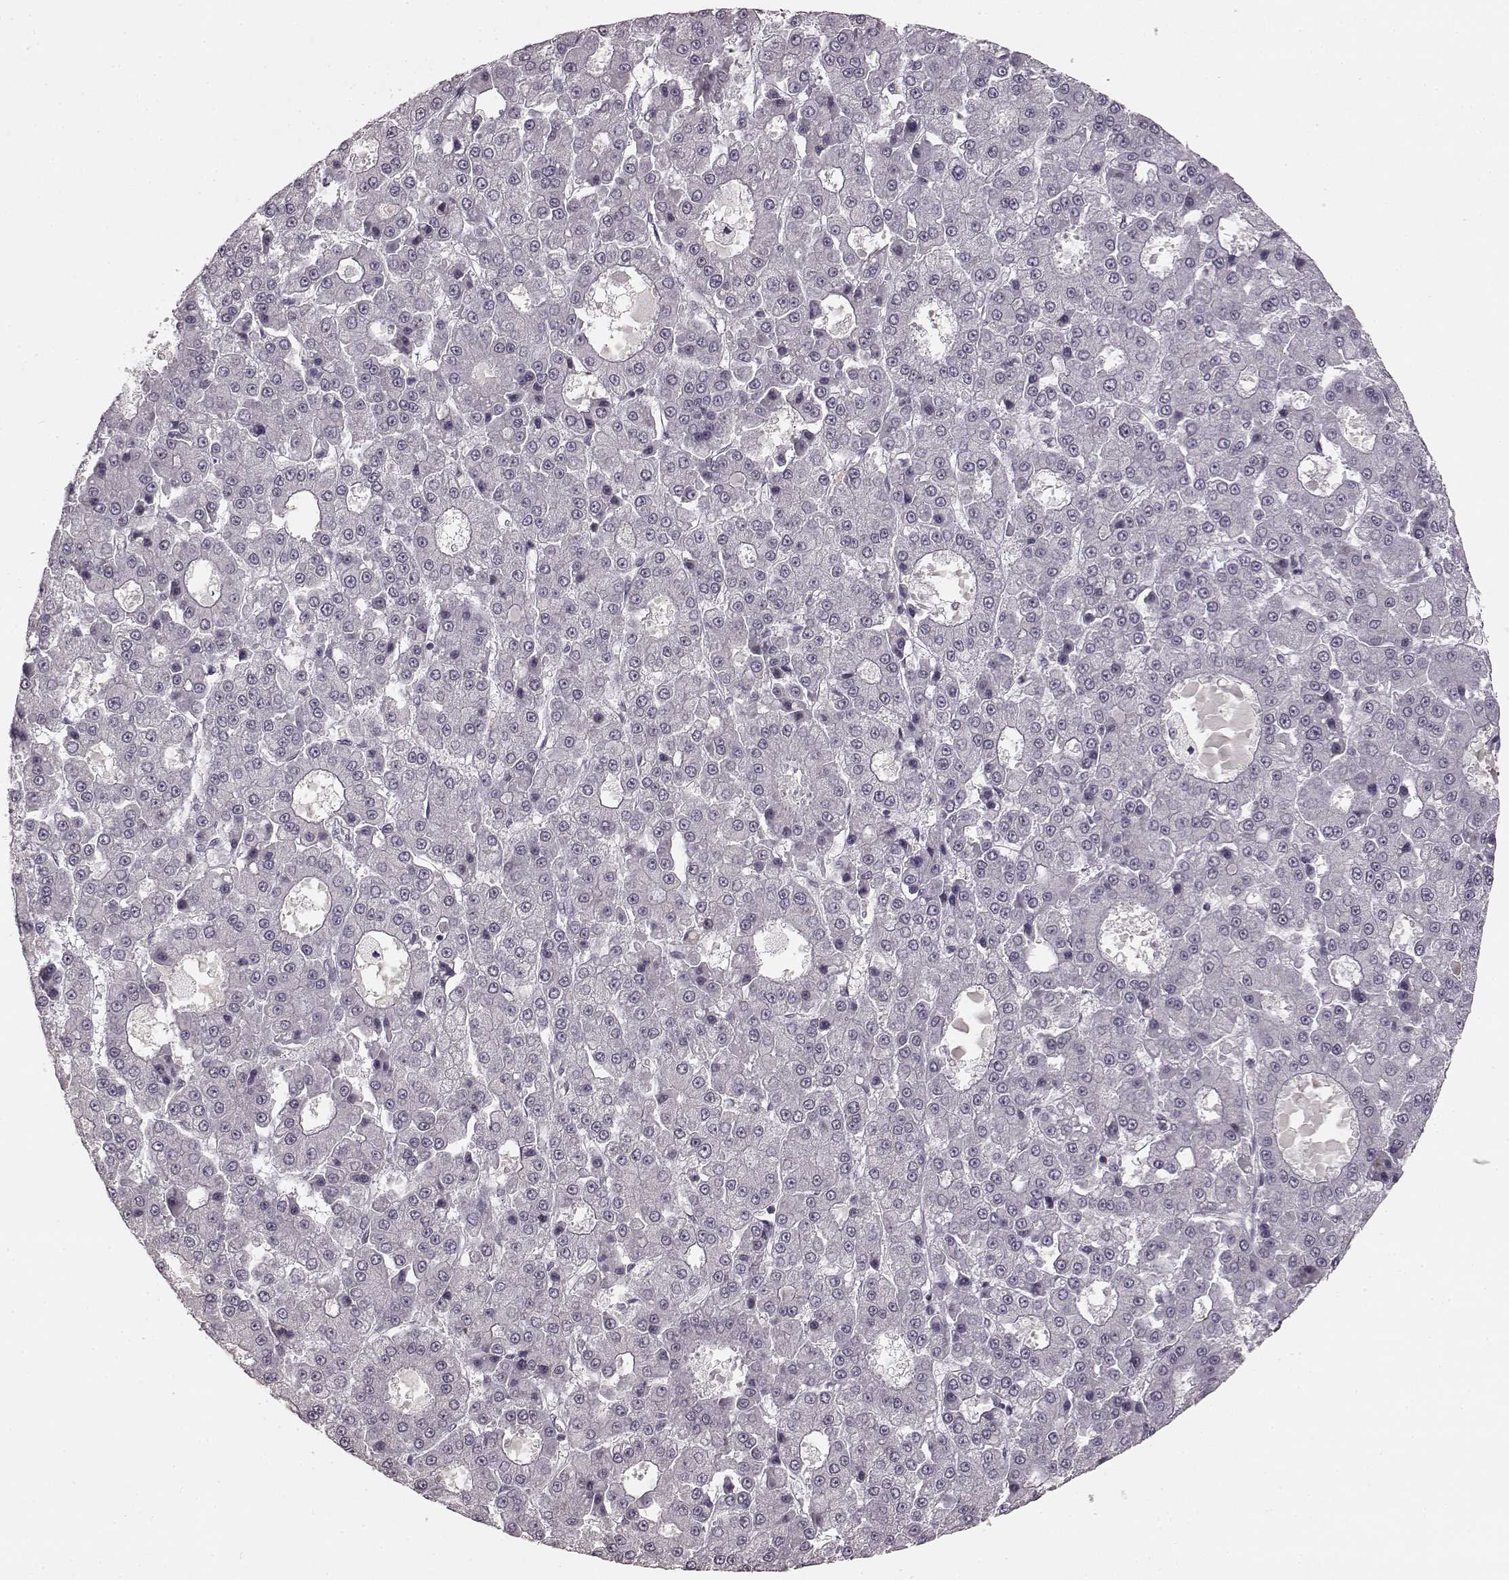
{"staining": {"intensity": "negative", "quantity": "none", "location": "none"}, "tissue": "liver cancer", "cell_type": "Tumor cells", "image_type": "cancer", "snomed": [{"axis": "morphology", "description": "Carcinoma, Hepatocellular, NOS"}, {"axis": "topography", "description": "Liver"}], "caption": "The IHC micrograph has no significant expression in tumor cells of hepatocellular carcinoma (liver) tissue.", "gene": "DCAF12", "patient": {"sex": "male", "age": 70}}